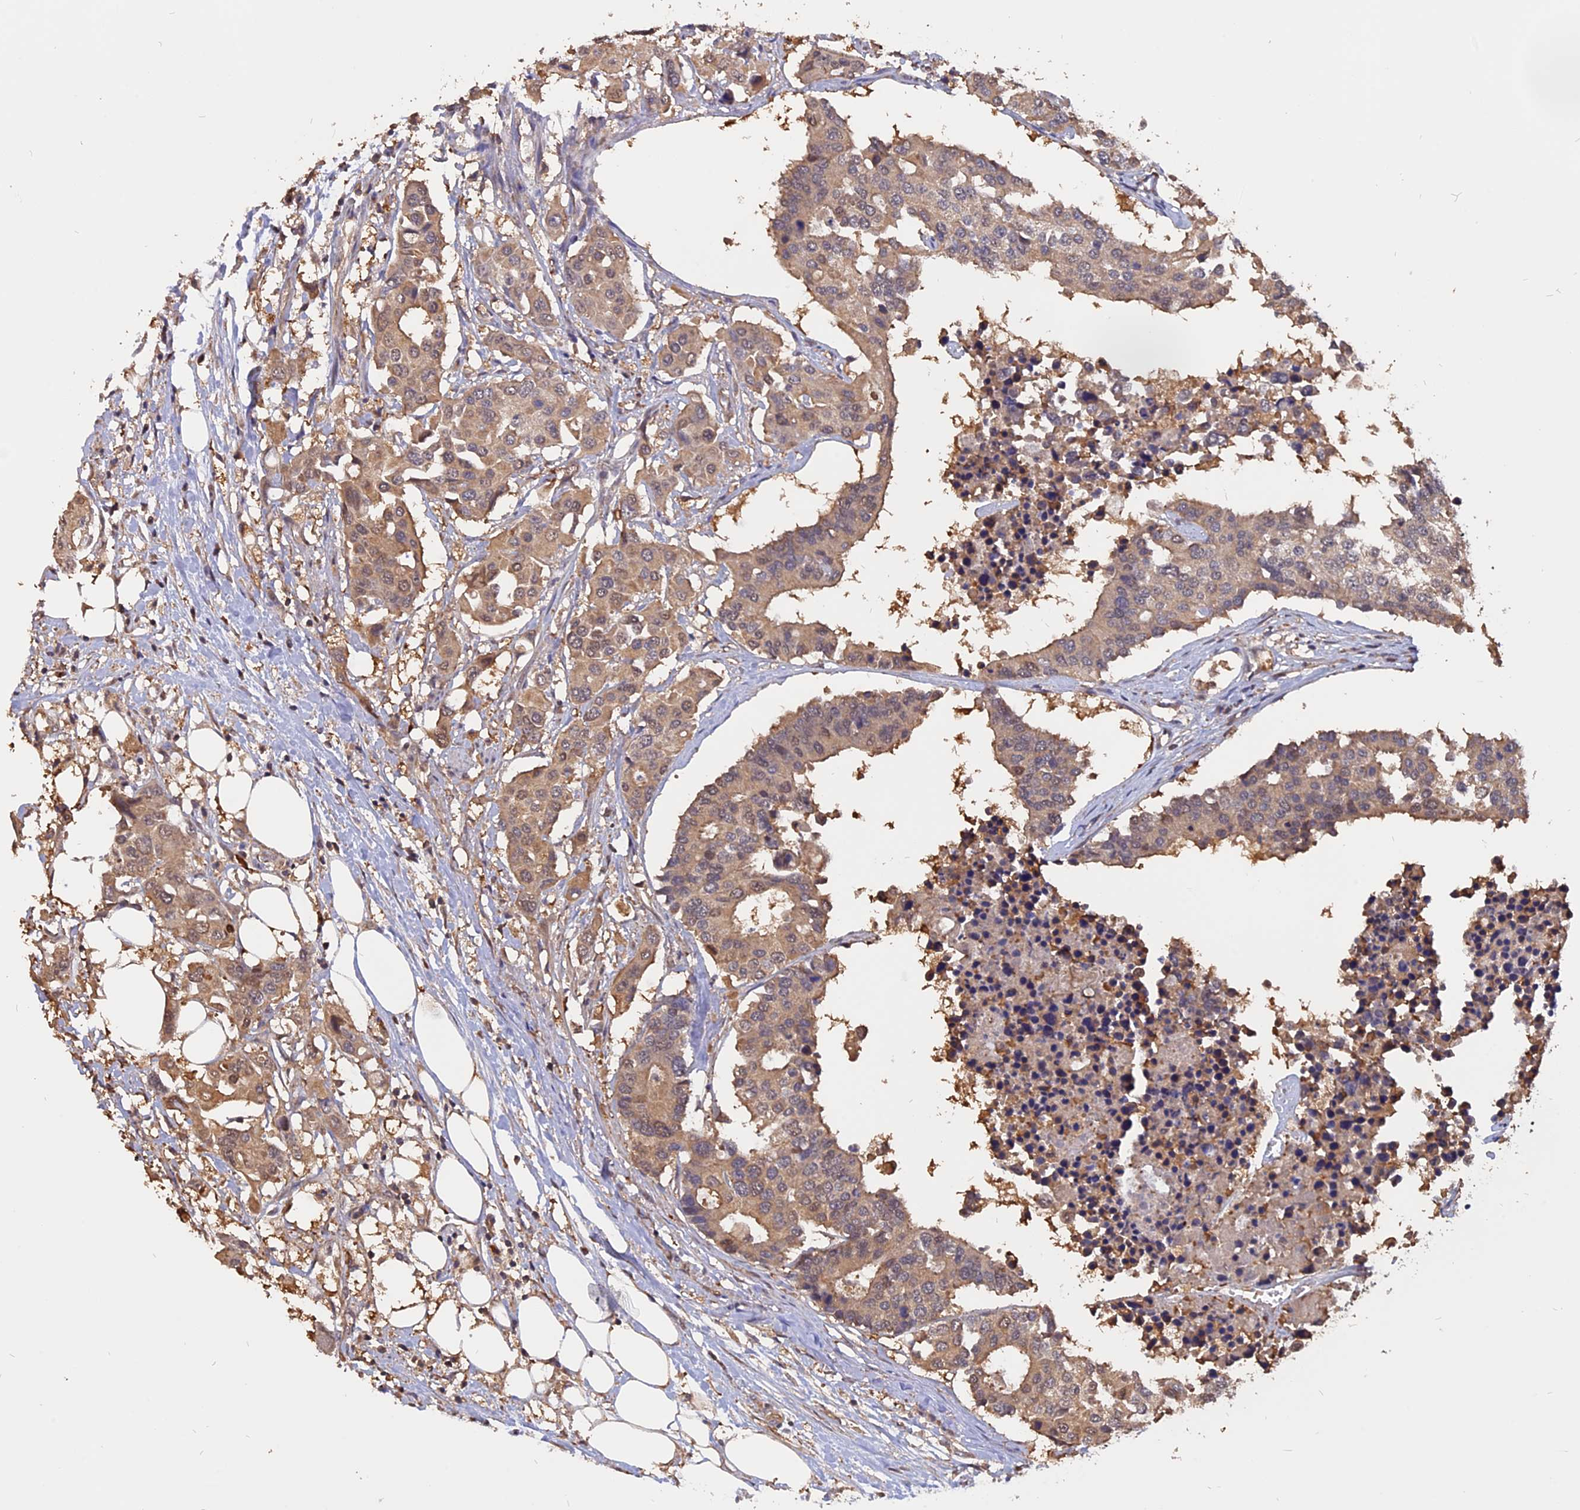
{"staining": {"intensity": "moderate", "quantity": ">75%", "location": "cytoplasmic/membranous,nuclear"}, "tissue": "colorectal cancer", "cell_type": "Tumor cells", "image_type": "cancer", "snomed": [{"axis": "morphology", "description": "Adenocarcinoma, NOS"}, {"axis": "topography", "description": "Colon"}], "caption": "Adenocarcinoma (colorectal) was stained to show a protein in brown. There is medium levels of moderate cytoplasmic/membranous and nuclear positivity in approximately >75% of tumor cells.", "gene": "CARMIL2", "patient": {"sex": "male", "age": 77}}